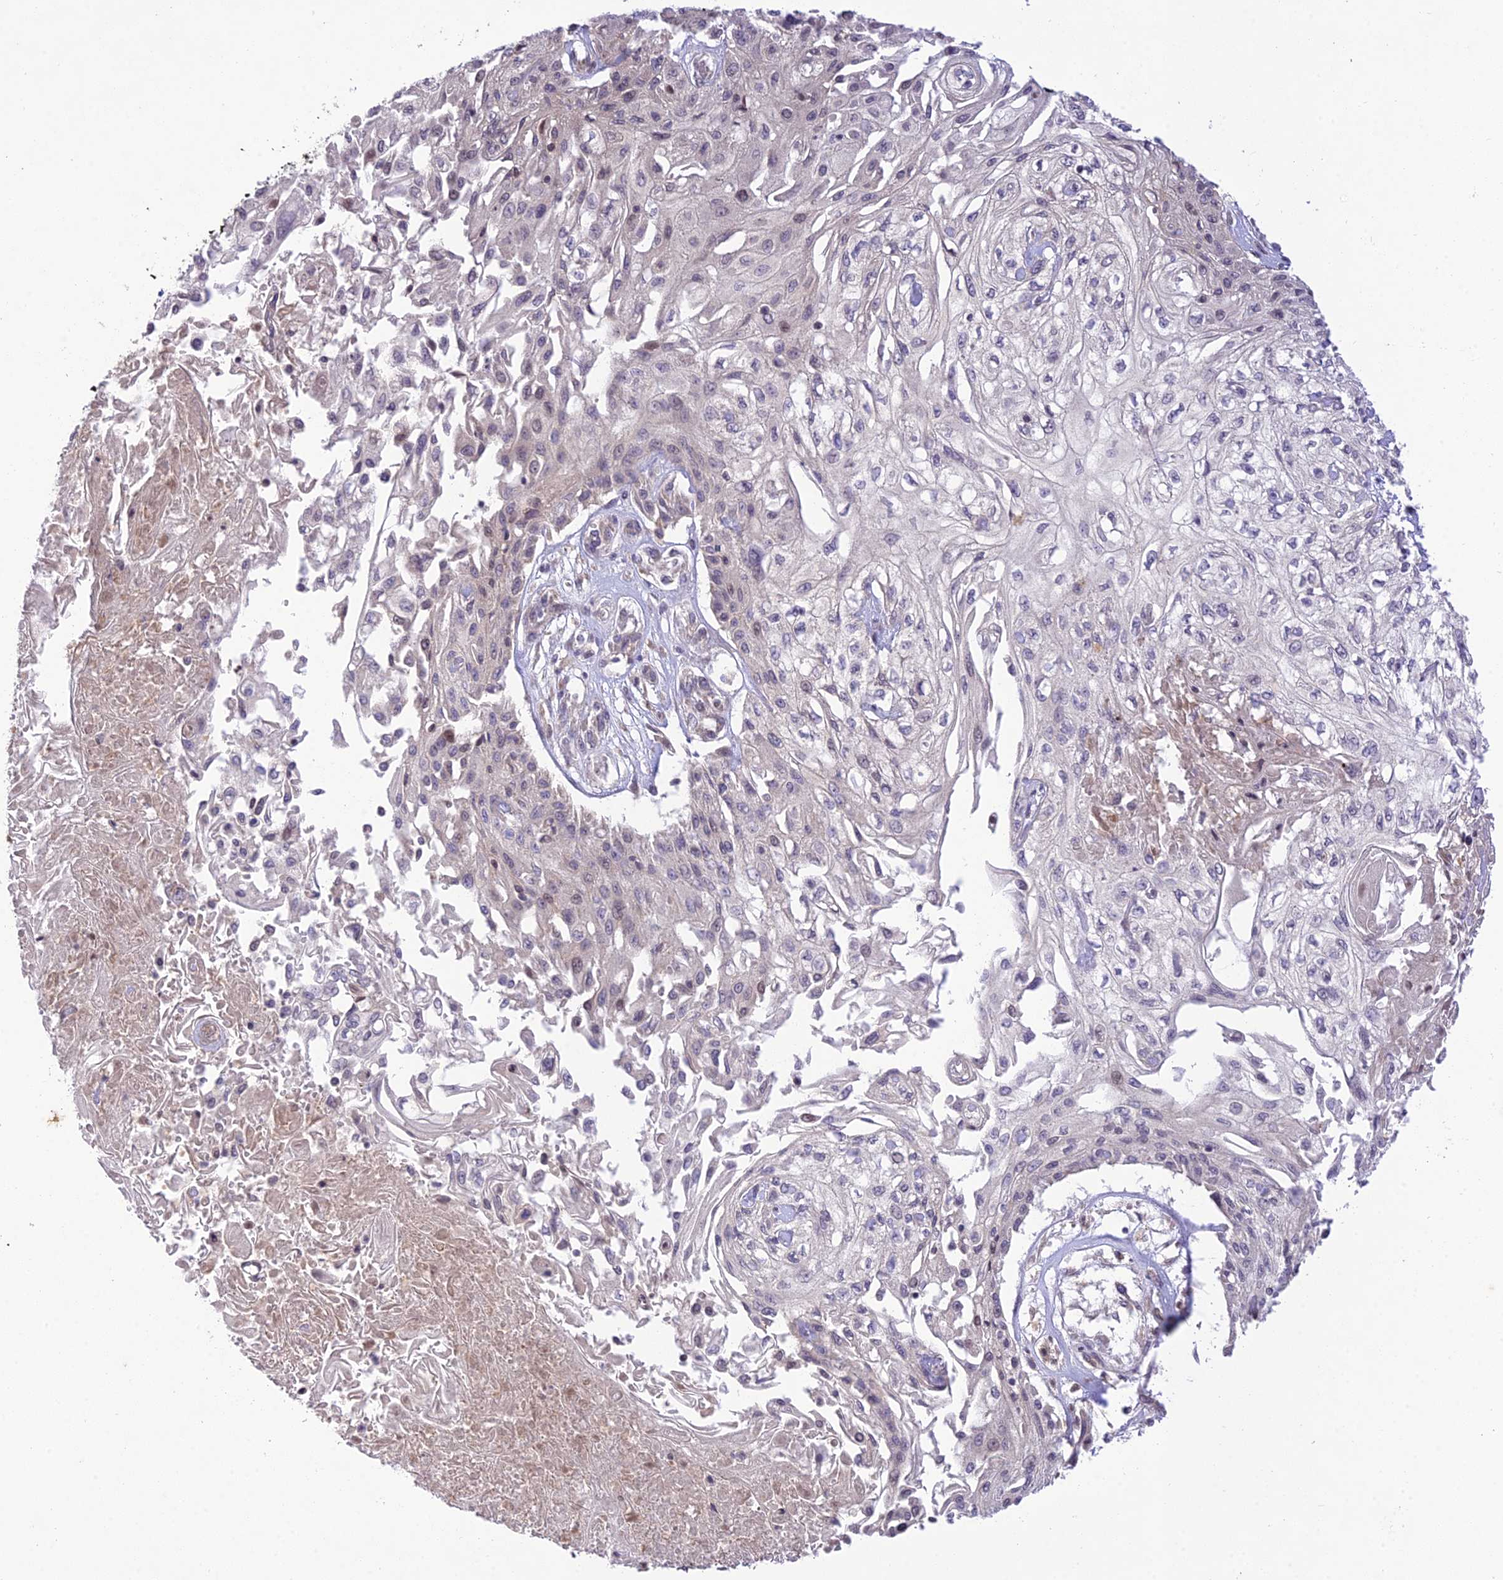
{"staining": {"intensity": "negative", "quantity": "none", "location": "none"}, "tissue": "skin cancer", "cell_type": "Tumor cells", "image_type": "cancer", "snomed": [{"axis": "morphology", "description": "Squamous cell carcinoma, NOS"}, {"axis": "morphology", "description": "Squamous cell carcinoma, metastatic, NOS"}, {"axis": "topography", "description": "Skin"}, {"axis": "topography", "description": "Lymph node"}], "caption": "DAB immunohistochemical staining of skin cancer demonstrates no significant staining in tumor cells.", "gene": "TEKT1", "patient": {"sex": "male", "age": 75}}